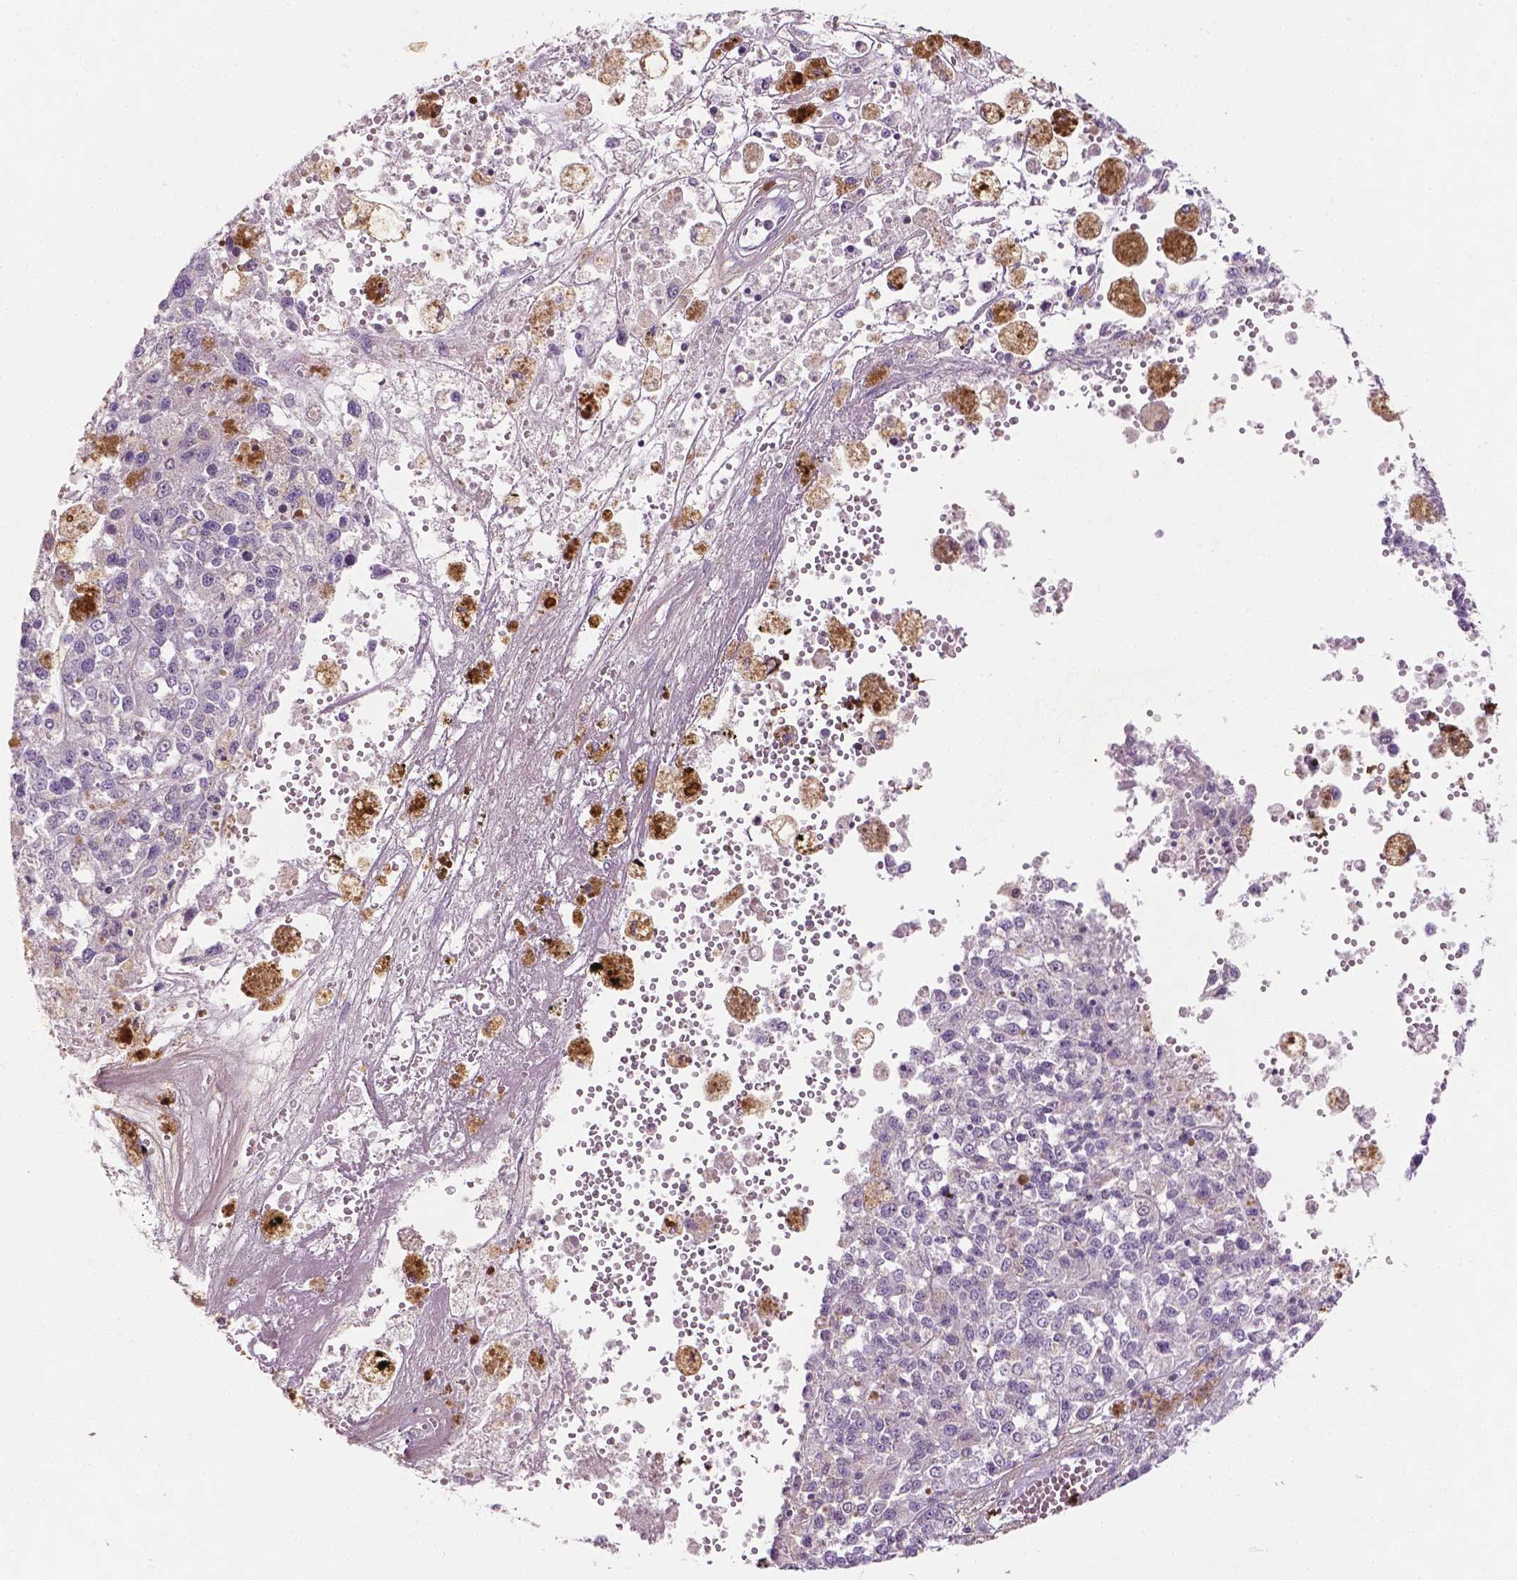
{"staining": {"intensity": "negative", "quantity": "none", "location": "none"}, "tissue": "melanoma", "cell_type": "Tumor cells", "image_type": "cancer", "snomed": [{"axis": "morphology", "description": "Malignant melanoma, Metastatic site"}, {"axis": "topography", "description": "Lymph node"}], "caption": "The image exhibits no staining of tumor cells in melanoma.", "gene": "DLG2", "patient": {"sex": "female", "age": 64}}